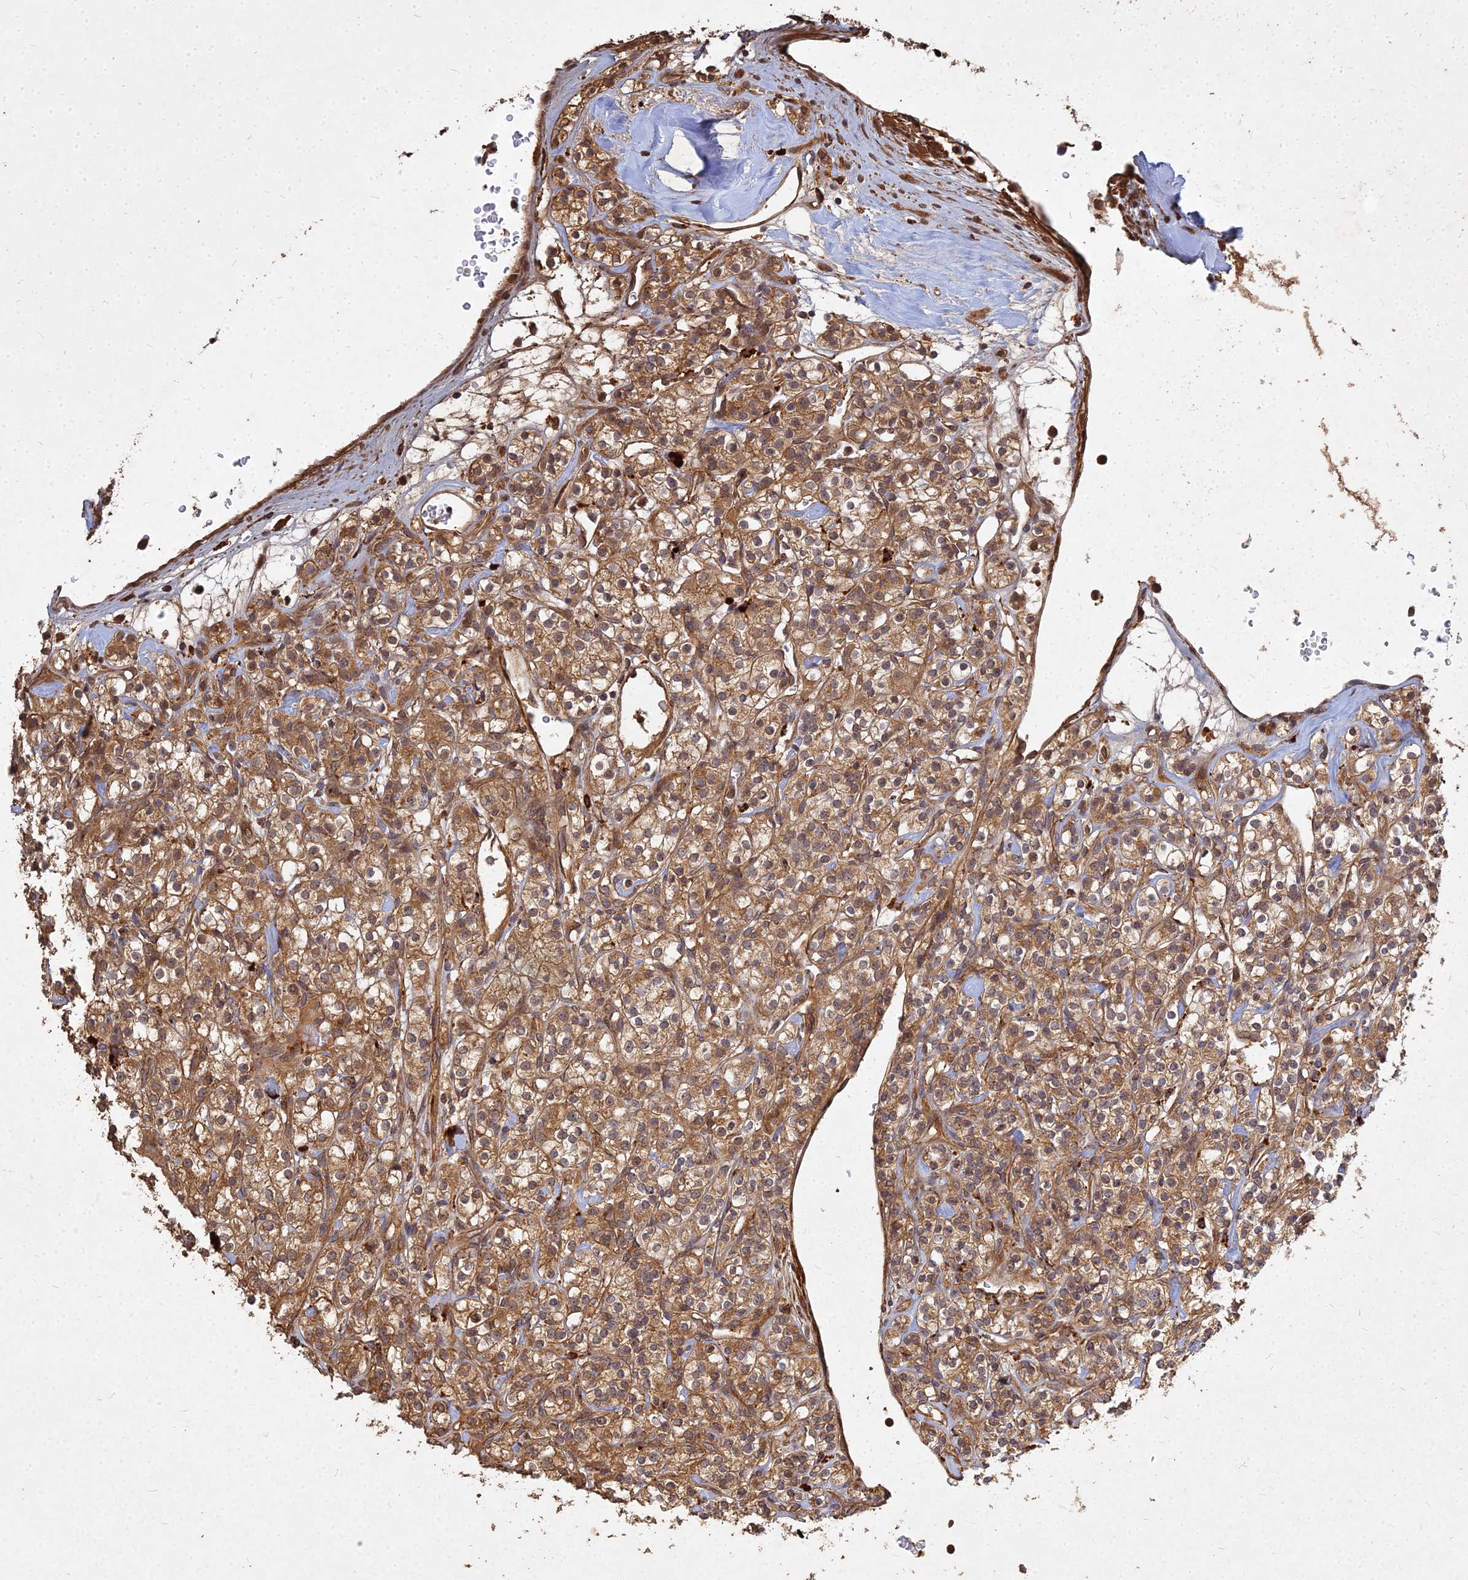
{"staining": {"intensity": "moderate", "quantity": ">75%", "location": "cytoplasmic/membranous"}, "tissue": "renal cancer", "cell_type": "Tumor cells", "image_type": "cancer", "snomed": [{"axis": "morphology", "description": "Adenocarcinoma, NOS"}, {"axis": "topography", "description": "Kidney"}], "caption": "IHC (DAB) staining of adenocarcinoma (renal) shows moderate cytoplasmic/membranous protein staining in about >75% of tumor cells.", "gene": "UBE2W", "patient": {"sex": "male", "age": 77}}